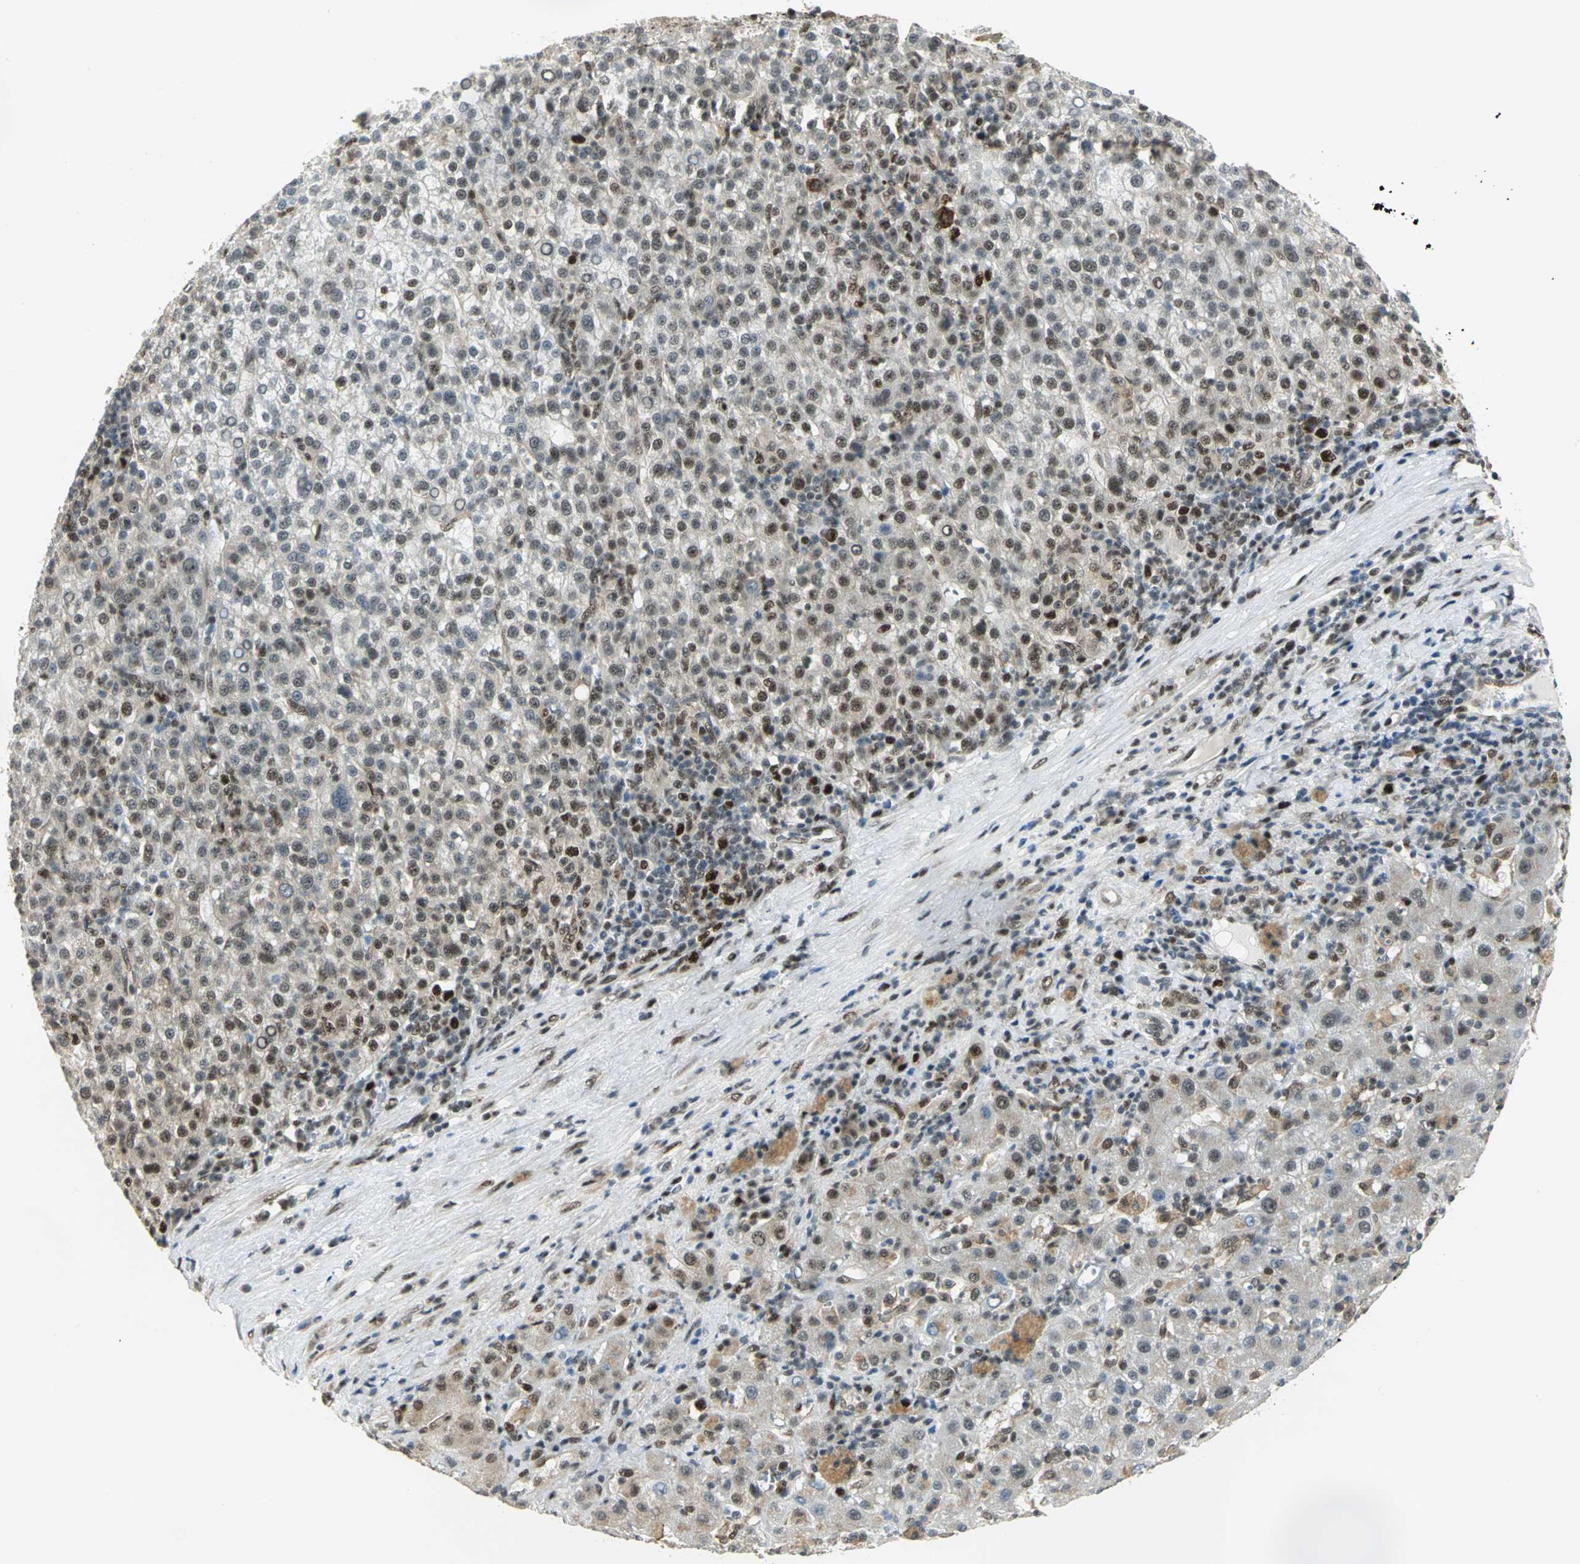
{"staining": {"intensity": "moderate", "quantity": "25%-75%", "location": "cytoplasmic/membranous,nuclear"}, "tissue": "liver cancer", "cell_type": "Tumor cells", "image_type": "cancer", "snomed": [{"axis": "morphology", "description": "Carcinoma, Hepatocellular, NOS"}, {"axis": "topography", "description": "Liver"}], "caption": "Immunohistochemistry (IHC) of liver cancer (hepatocellular carcinoma) demonstrates medium levels of moderate cytoplasmic/membranous and nuclear staining in about 25%-75% of tumor cells.", "gene": "DDX5", "patient": {"sex": "female", "age": 58}}